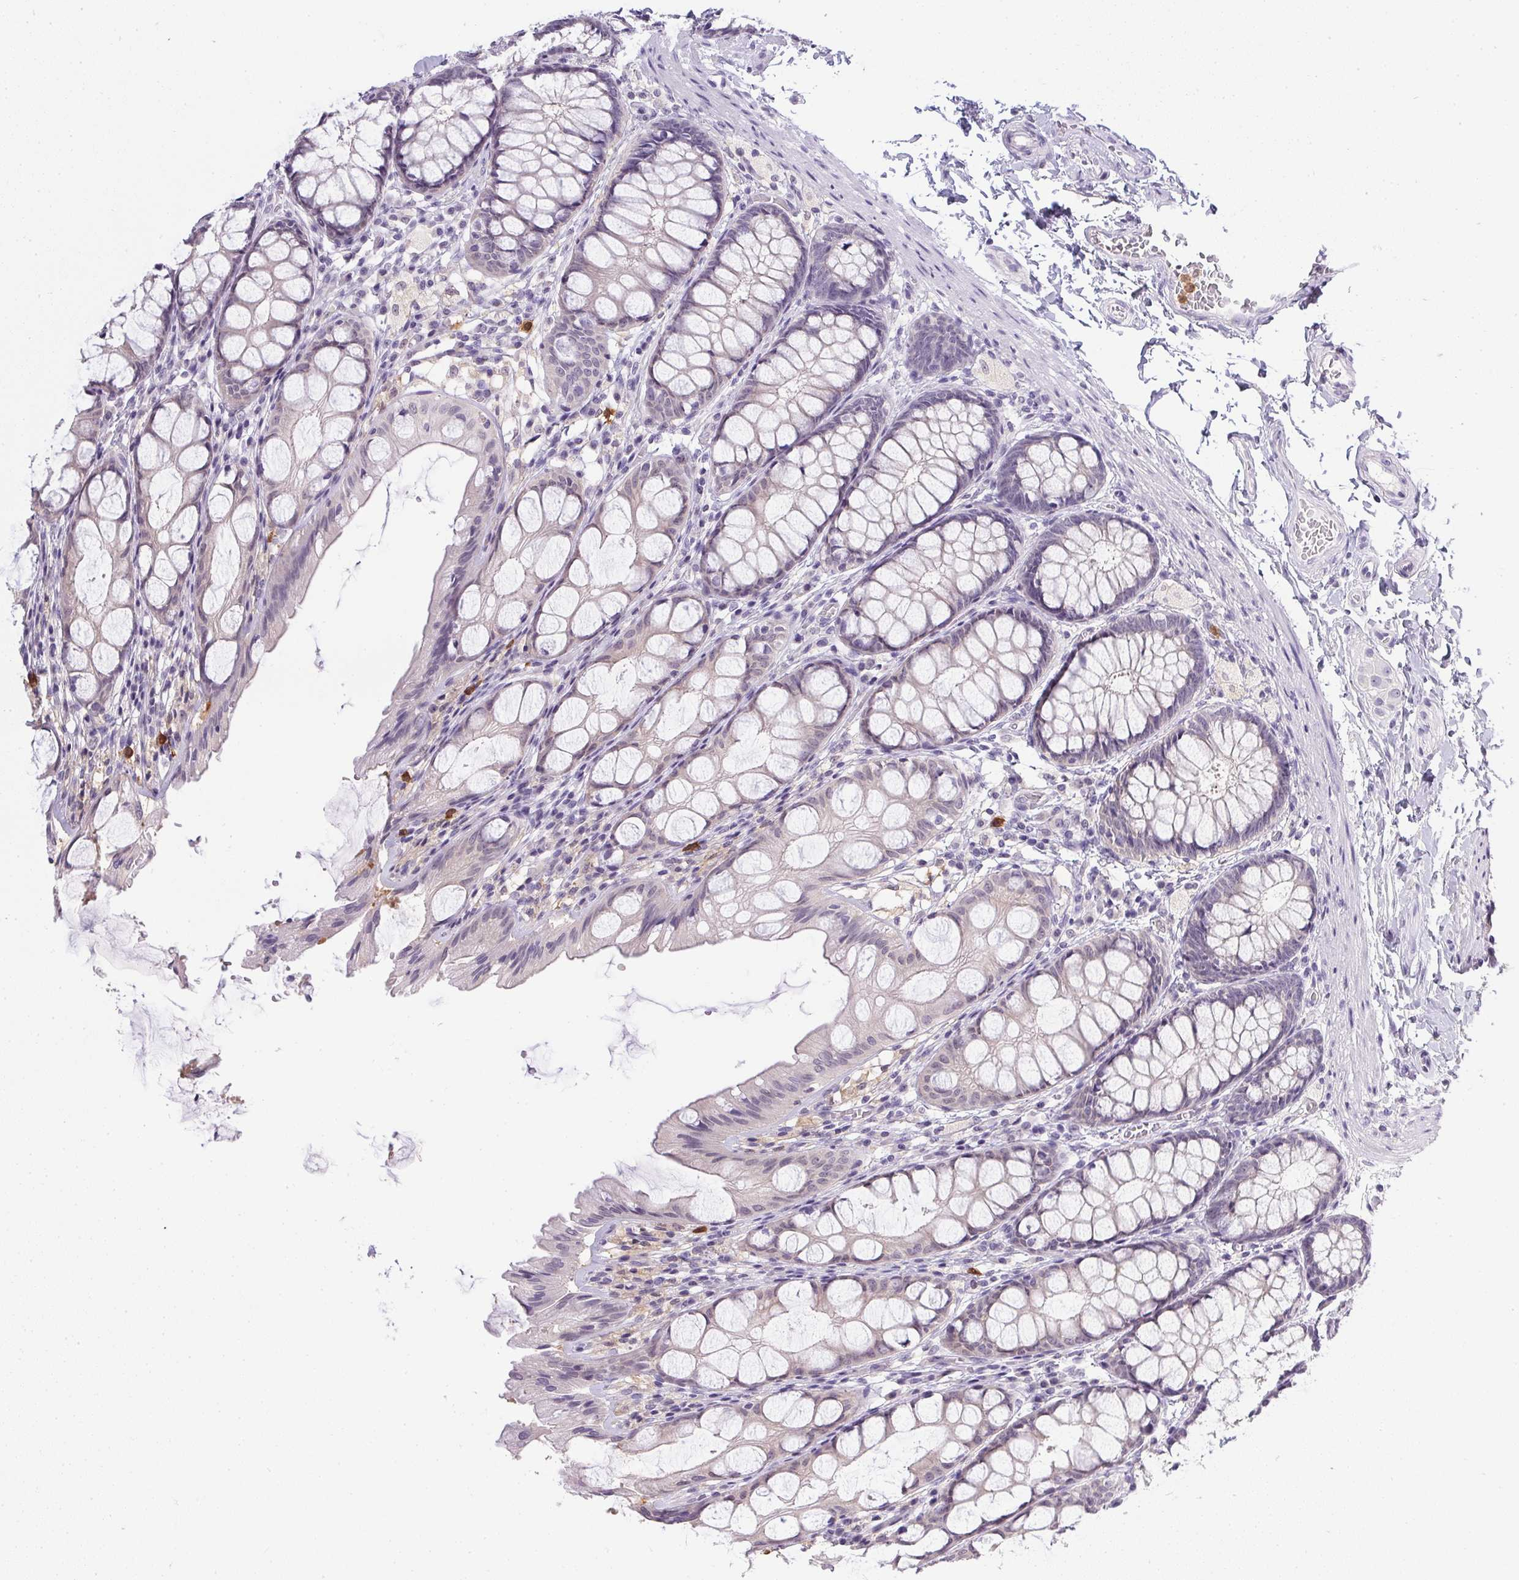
{"staining": {"intensity": "negative", "quantity": "none", "location": "none"}, "tissue": "colon", "cell_type": "Endothelial cells", "image_type": "normal", "snomed": [{"axis": "morphology", "description": "Normal tissue, NOS"}, {"axis": "topography", "description": "Colon"}], "caption": "Endothelial cells show no significant protein expression in normal colon.", "gene": "DNAJC5G", "patient": {"sex": "male", "age": 47}}